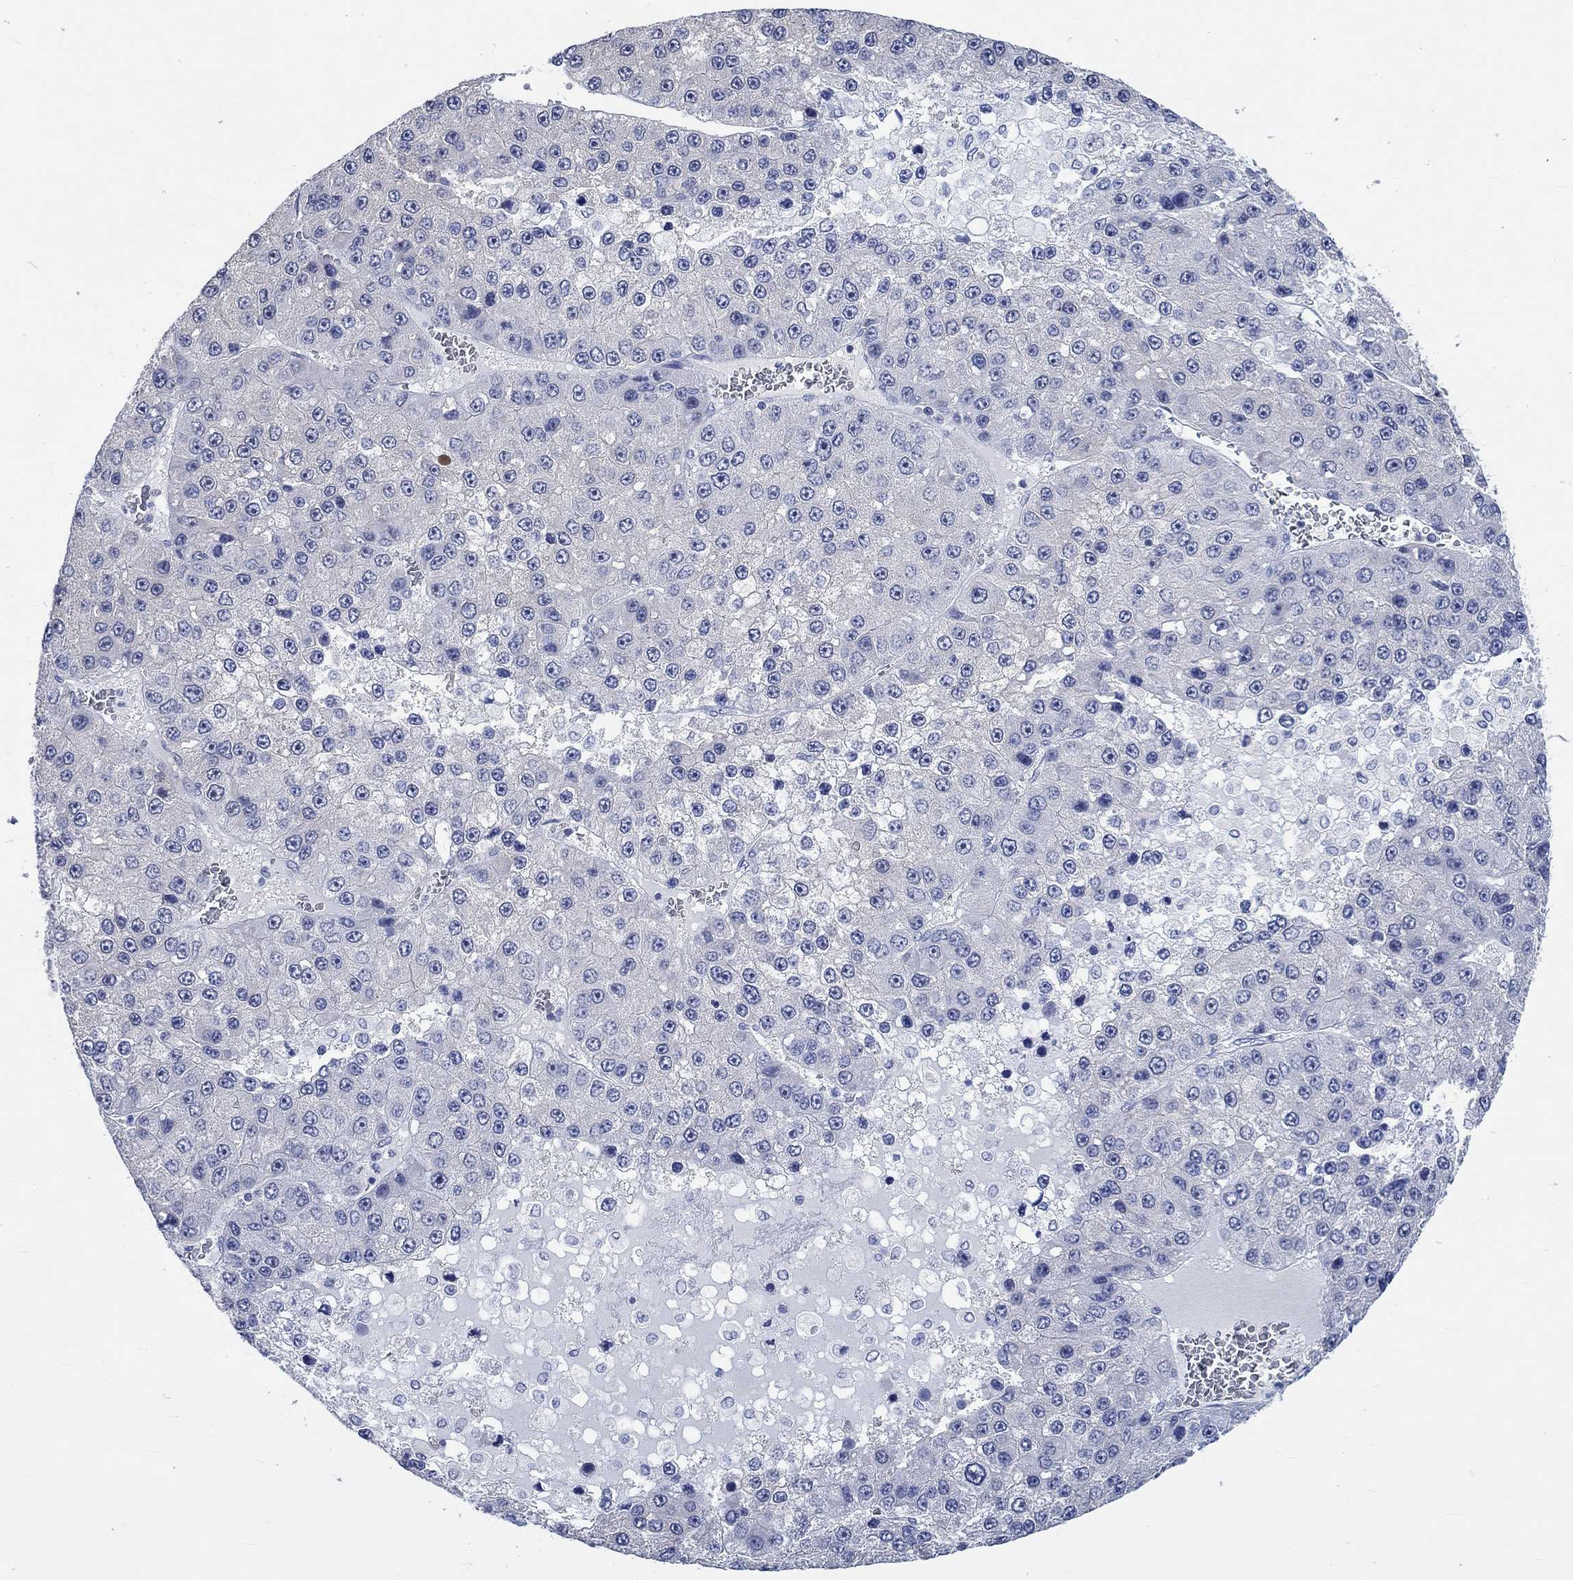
{"staining": {"intensity": "negative", "quantity": "none", "location": "none"}, "tissue": "liver cancer", "cell_type": "Tumor cells", "image_type": "cancer", "snomed": [{"axis": "morphology", "description": "Carcinoma, Hepatocellular, NOS"}, {"axis": "topography", "description": "Liver"}], "caption": "Immunohistochemistry image of neoplastic tissue: human hepatocellular carcinoma (liver) stained with DAB displays no significant protein staining in tumor cells.", "gene": "C4orf47", "patient": {"sex": "female", "age": 73}}